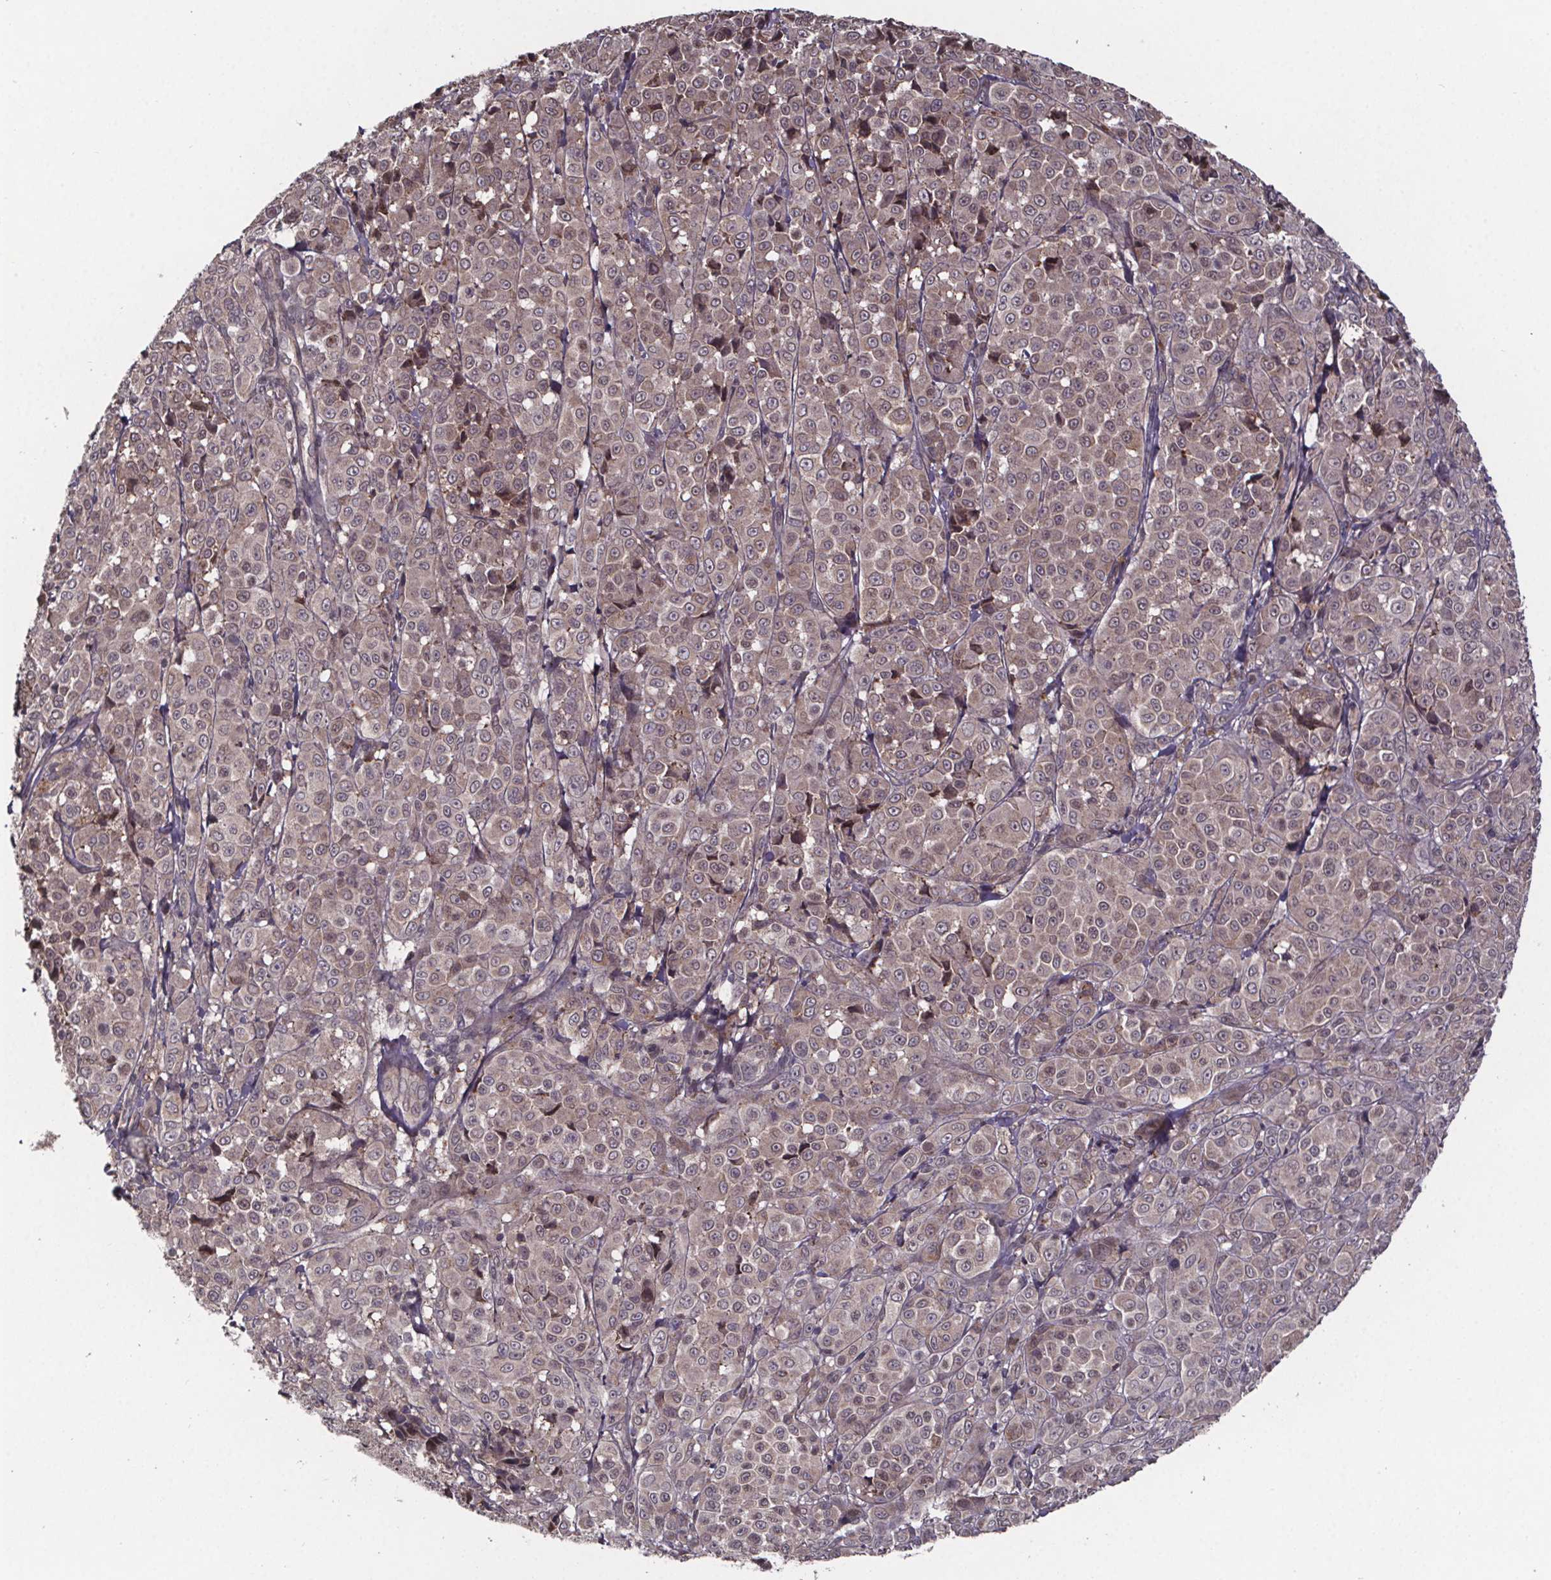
{"staining": {"intensity": "weak", "quantity": ">75%", "location": "cytoplasmic/membranous"}, "tissue": "melanoma", "cell_type": "Tumor cells", "image_type": "cancer", "snomed": [{"axis": "morphology", "description": "Malignant melanoma, NOS"}, {"axis": "topography", "description": "Skin"}], "caption": "High-power microscopy captured an immunohistochemistry photomicrograph of melanoma, revealing weak cytoplasmic/membranous staining in approximately >75% of tumor cells.", "gene": "SAT1", "patient": {"sex": "male", "age": 89}}